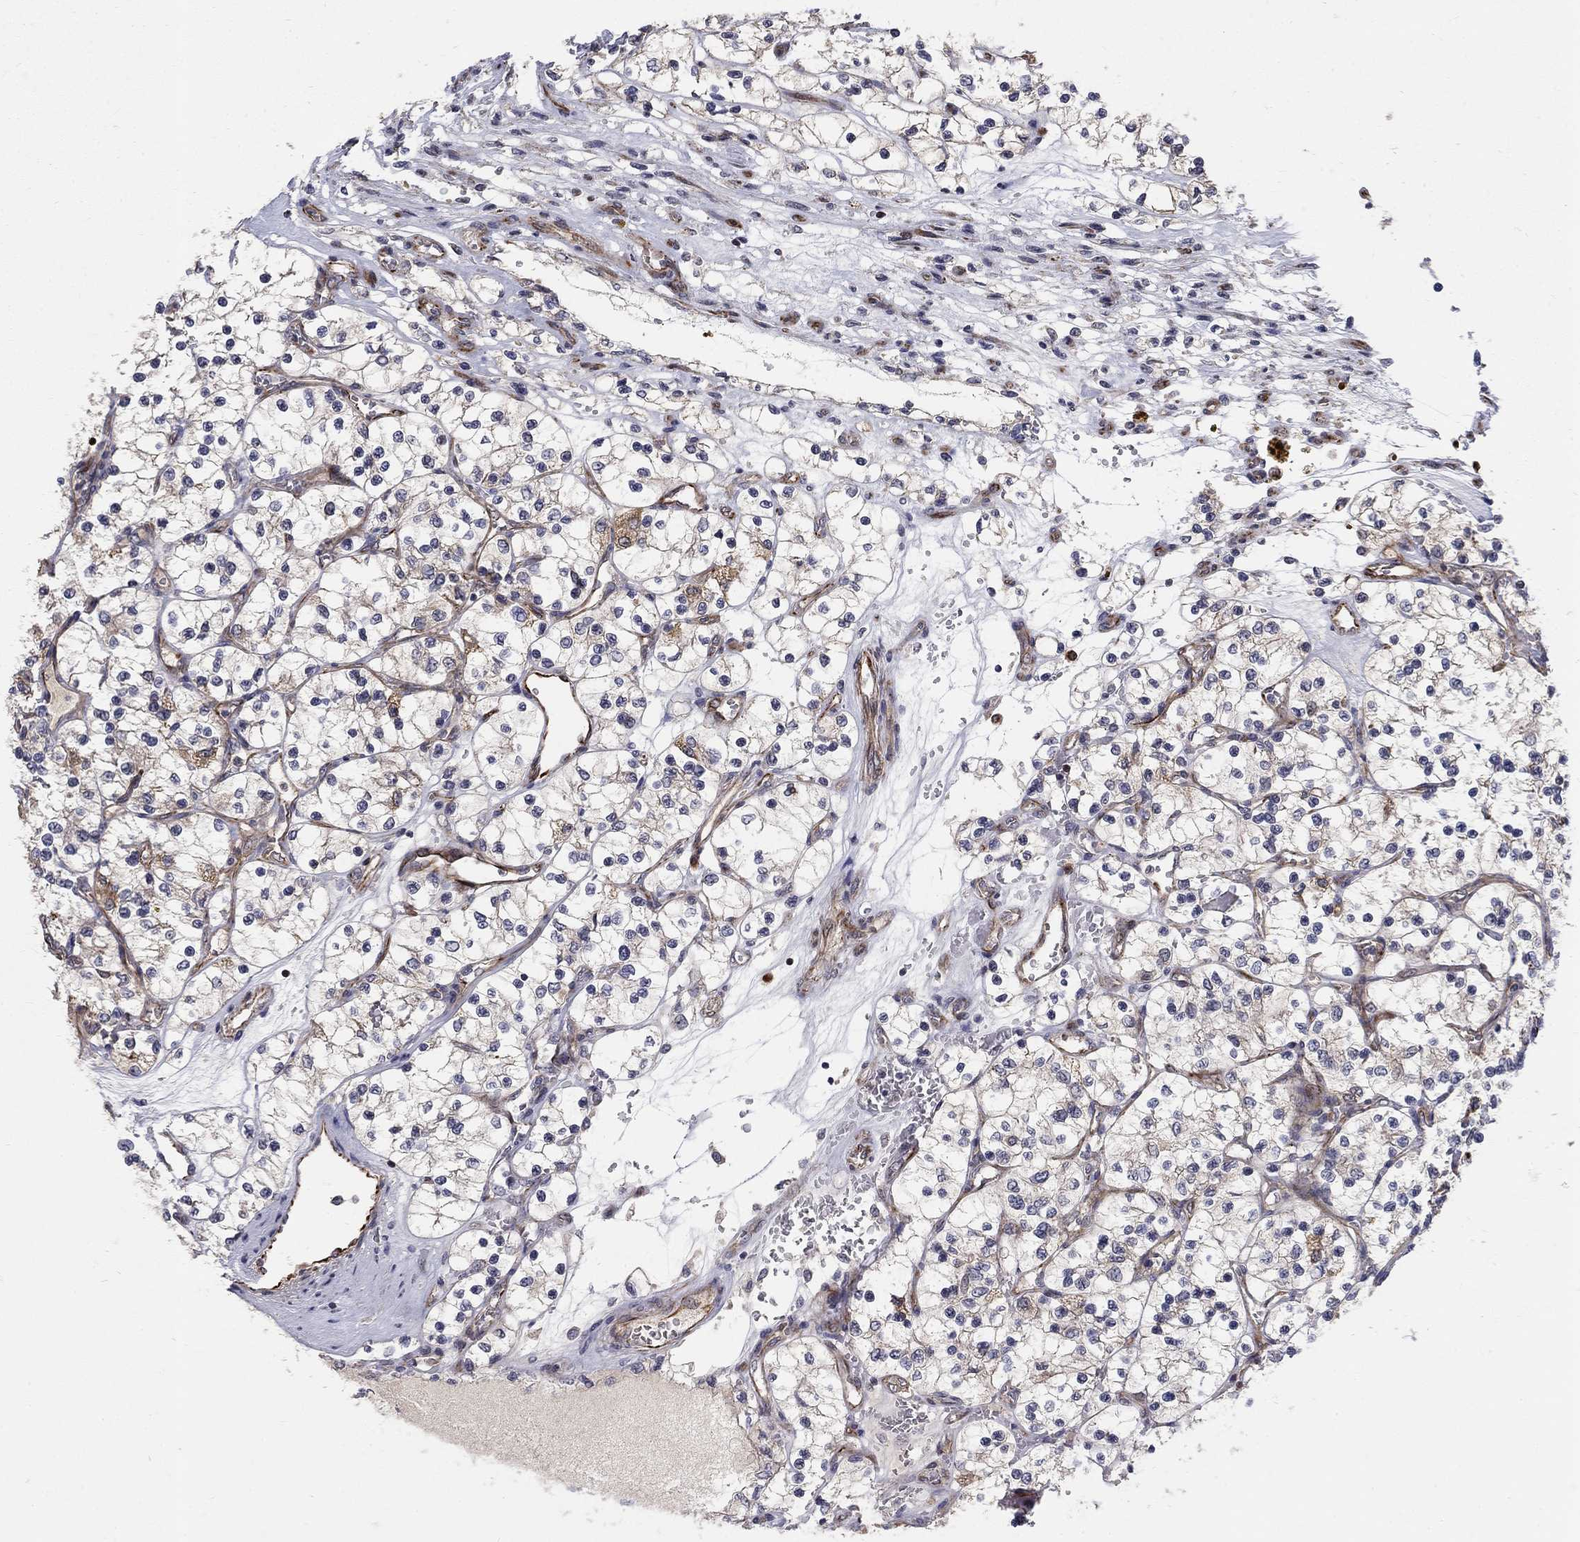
{"staining": {"intensity": "weak", "quantity": "<25%", "location": "cytoplasmic/membranous"}, "tissue": "renal cancer", "cell_type": "Tumor cells", "image_type": "cancer", "snomed": [{"axis": "morphology", "description": "Adenocarcinoma, NOS"}, {"axis": "topography", "description": "Kidney"}], "caption": "A high-resolution histopathology image shows IHC staining of adenocarcinoma (renal), which shows no significant expression in tumor cells.", "gene": "MSRA", "patient": {"sex": "female", "age": 69}}